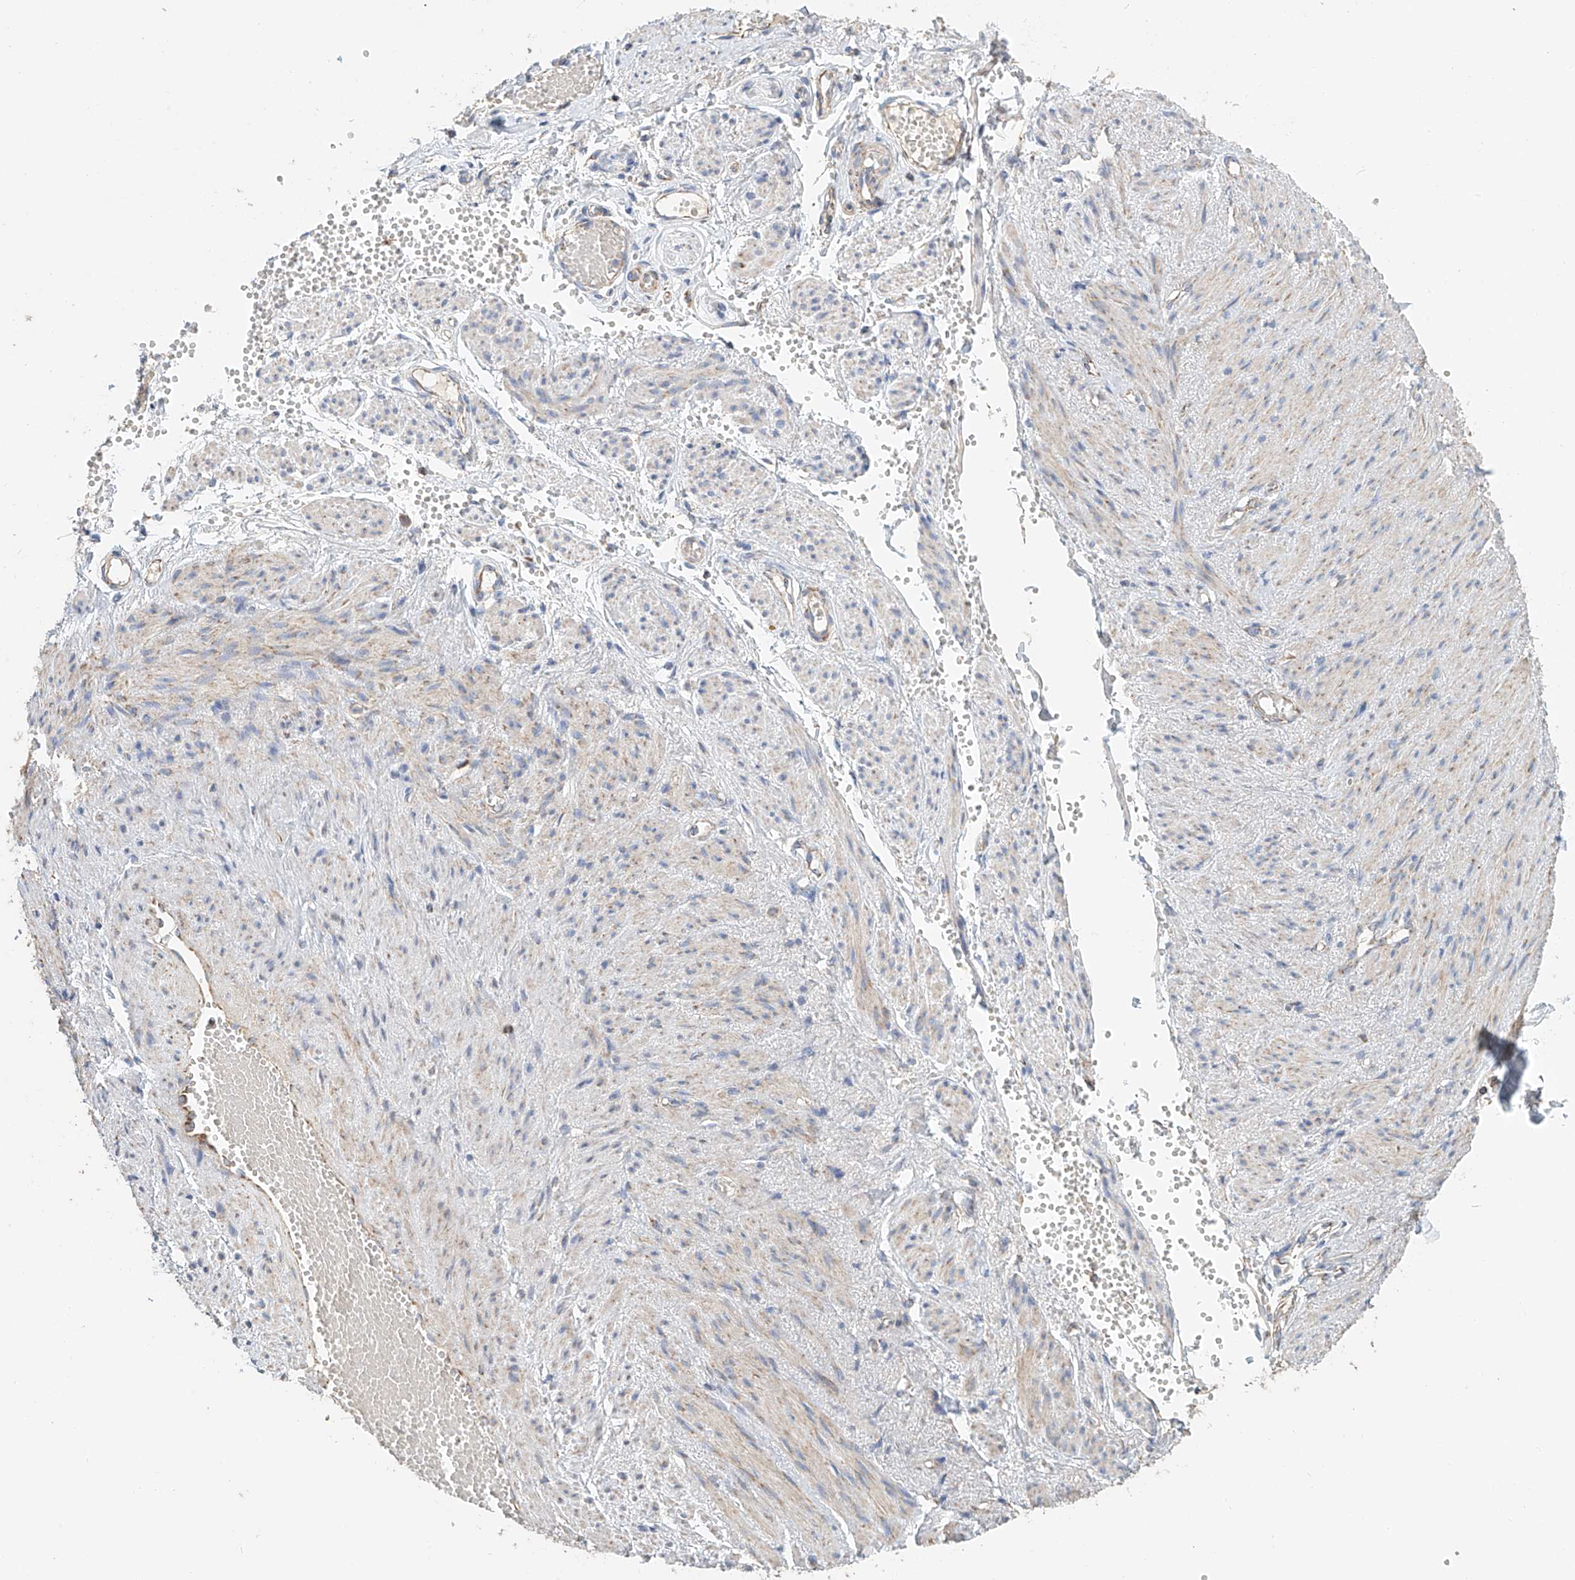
{"staining": {"intensity": "weak", "quantity": ">75%", "location": "cytoplasmic/membranous"}, "tissue": "adipose tissue", "cell_type": "Adipocytes", "image_type": "normal", "snomed": [{"axis": "morphology", "description": "Normal tissue, NOS"}, {"axis": "topography", "description": "Smooth muscle"}, {"axis": "topography", "description": "Peripheral nerve tissue"}], "caption": "Benign adipose tissue reveals weak cytoplasmic/membranous positivity in about >75% of adipocytes, visualized by immunohistochemistry. (brown staining indicates protein expression, while blue staining denotes nuclei).", "gene": "MCL1", "patient": {"sex": "female", "age": 39}}